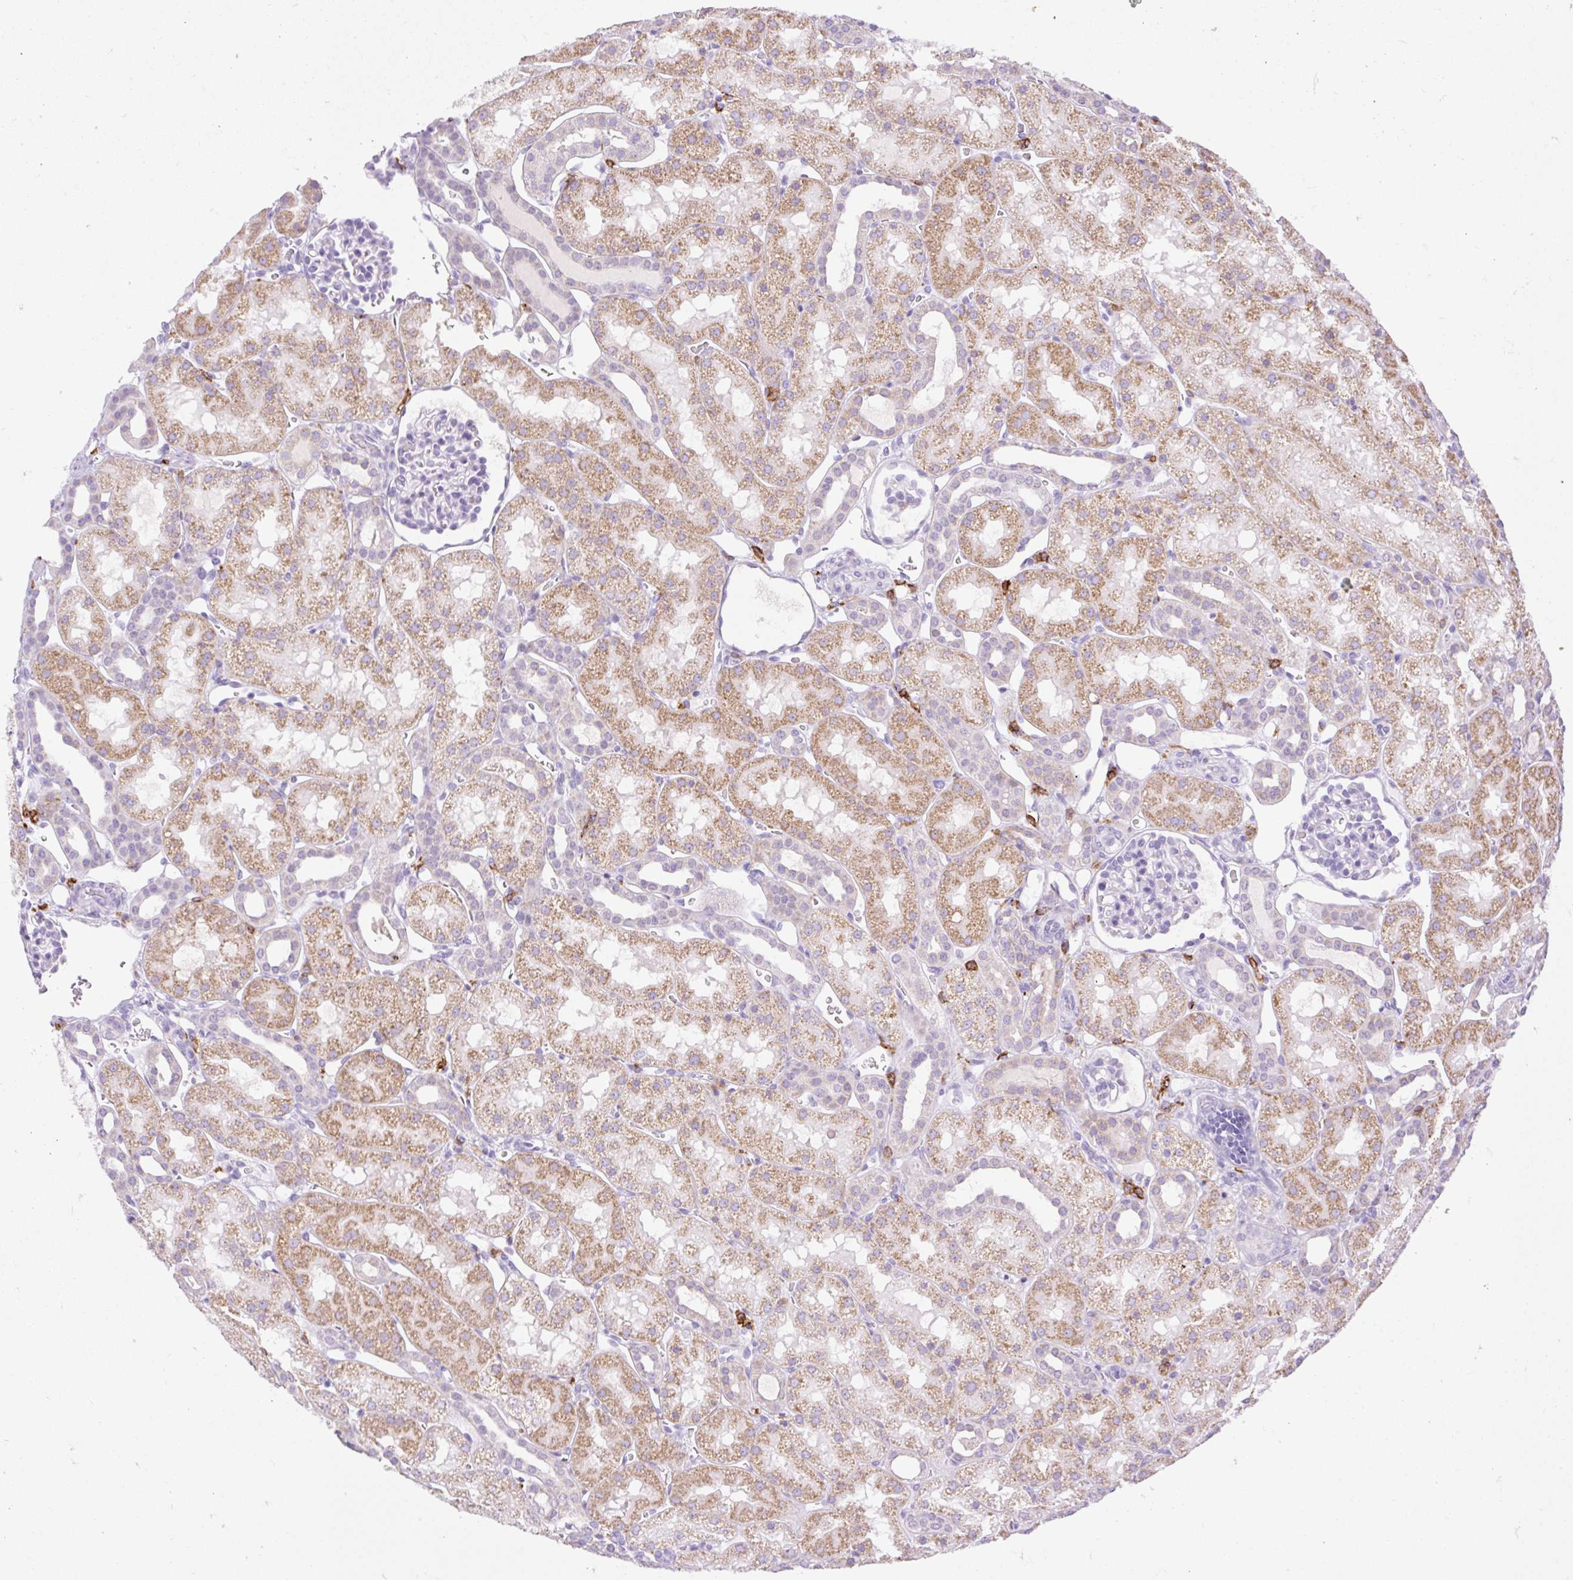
{"staining": {"intensity": "negative", "quantity": "none", "location": "none"}, "tissue": "kidney", "cell_type": "Cells in glomeruli", "image_type": "normal", "snomed": [{"axis": "morphology", "description": "Normal tissue, NOS"}, {"axis": "topography", "description": "Kidney"}], "caption": "An IHC image of unremarkable kidney is shown. There is no staining in cells in glomeruli of kidney.", "gene": "SIGLEC1", "patient": {"sex": "male", "age": 2}}